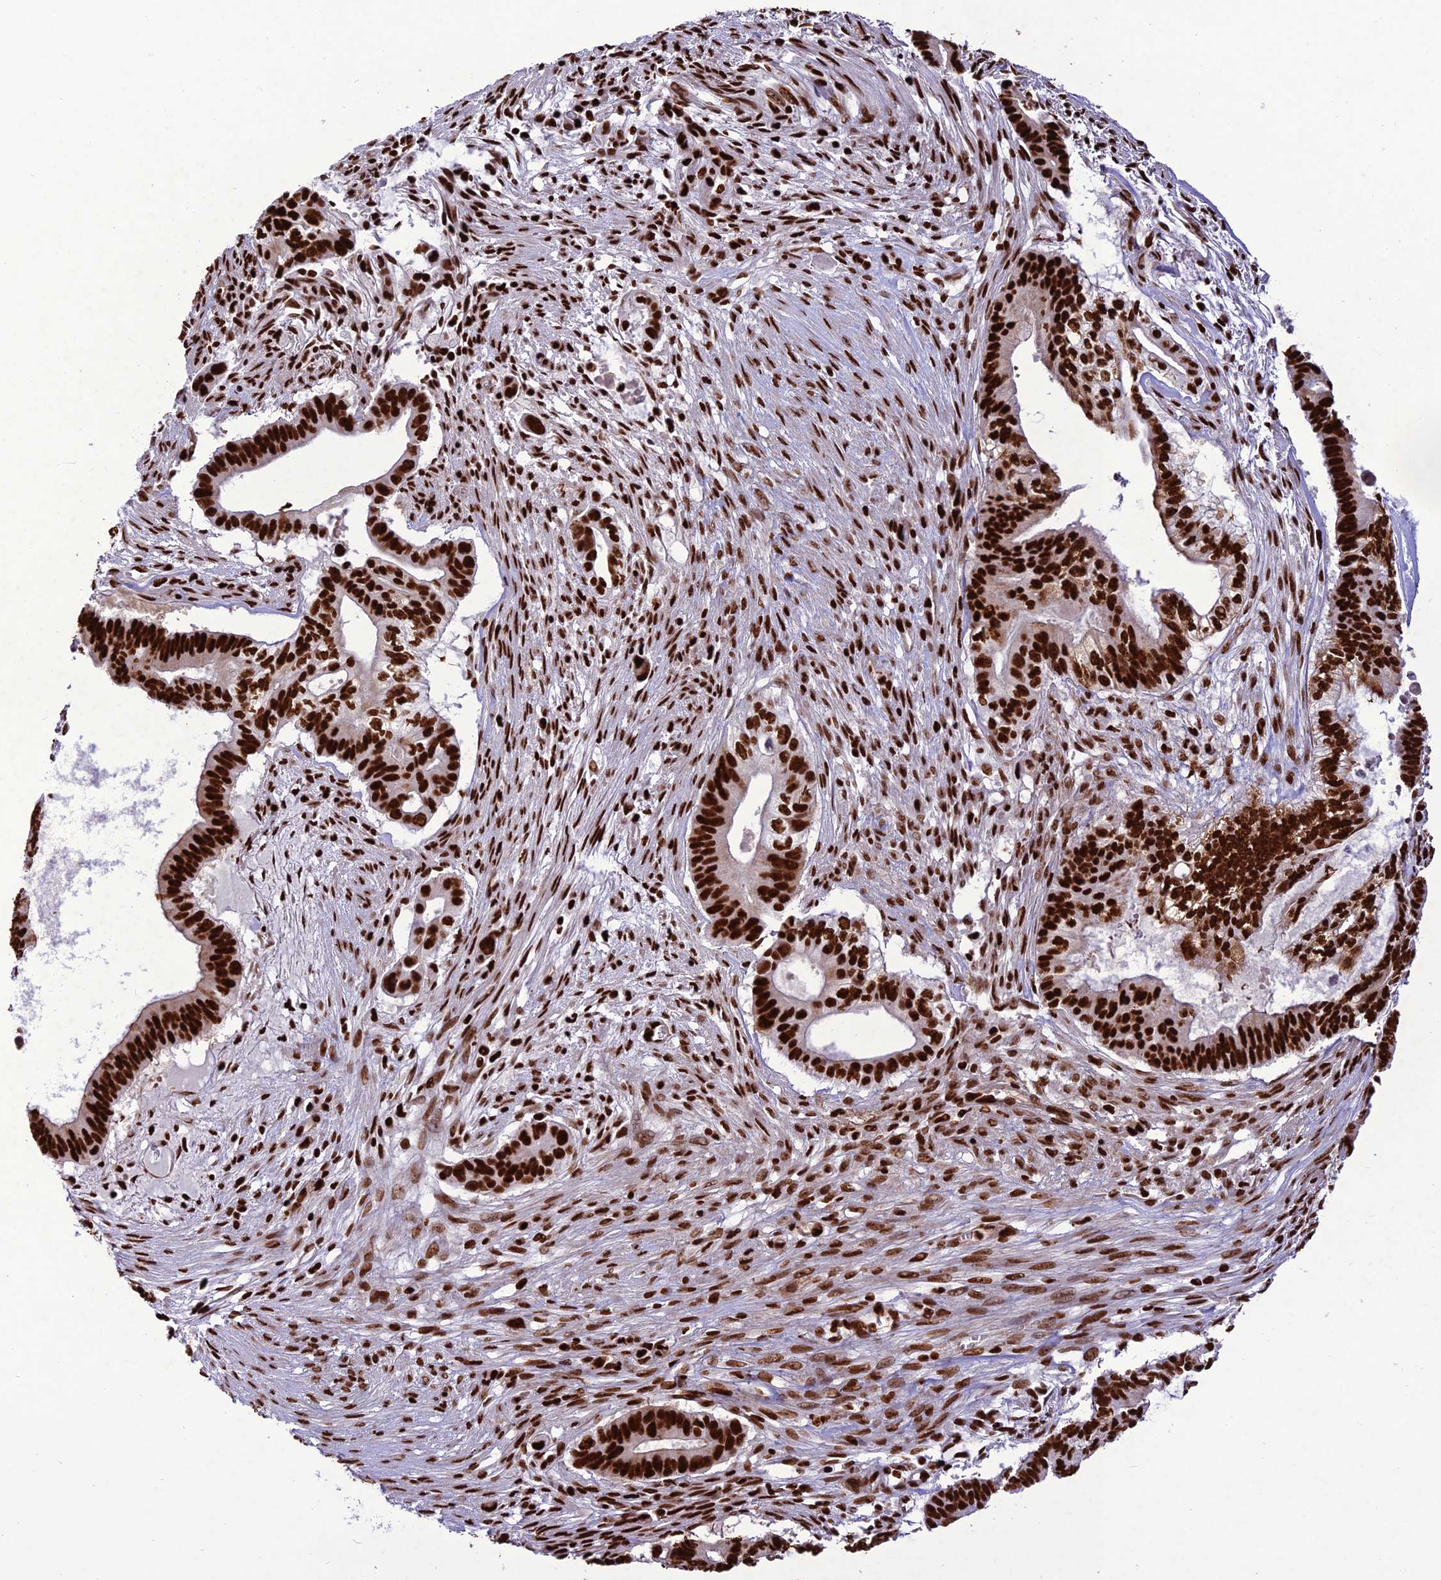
{"staining": {"intensity": "strong", "quantity": ">75%", "location": "nuclear"}, "tissue": "pancreatic cancer", "cell_type": "Tumor cells", "image_type": "cancer", "snomed": [{"axis": "morphology", "description": "Adenocarcinoma, NOS"}, {"axis": "topography", "description": "Pancreas"}], "caption": "Human pancreatic cancer (adenocarcinoma) stained for a protein (brown) shows strong nuclear positive expression in approximately >75% of tumor cells.", "gene": "INO80E", "patient": {"sex": "male", "age": 68}}